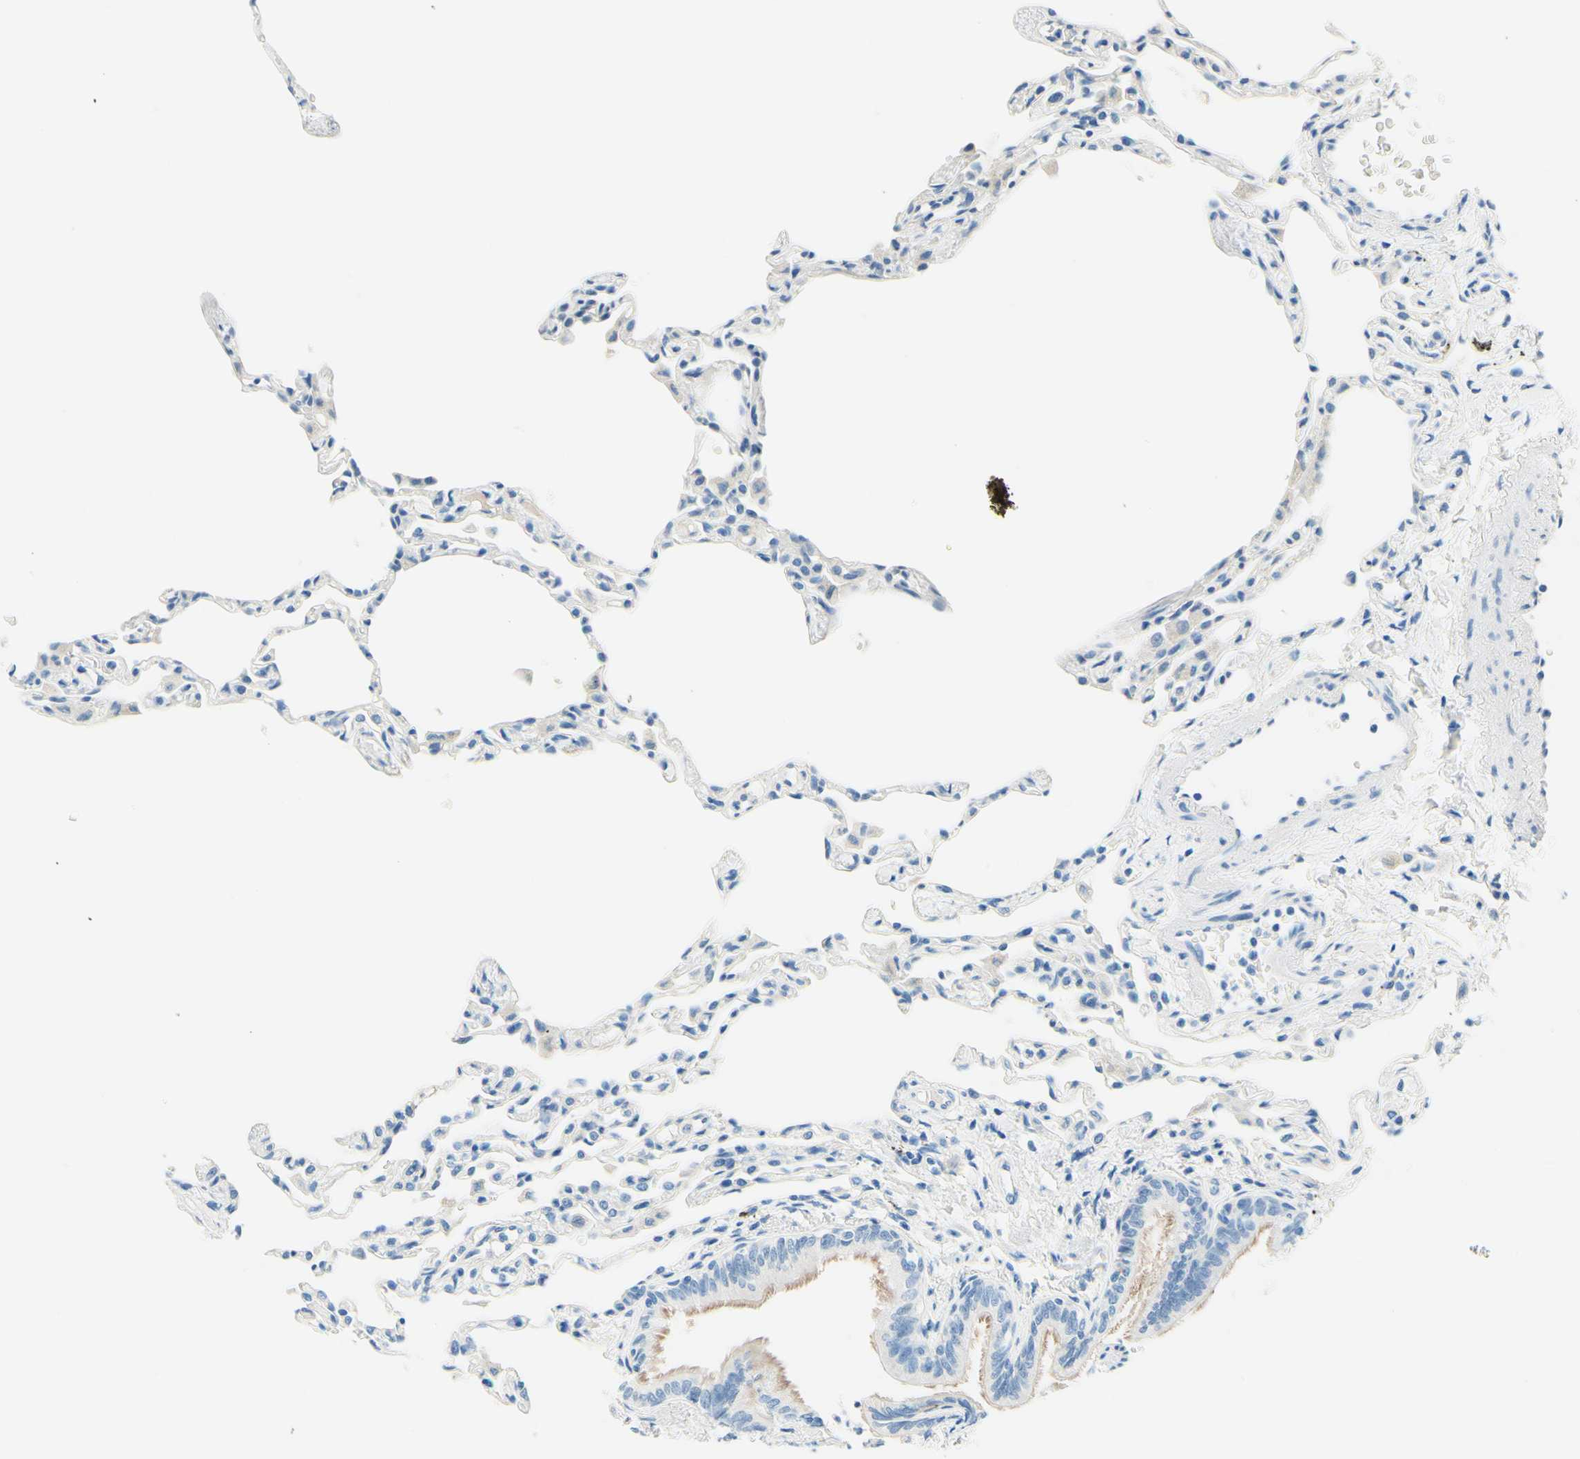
{"staining": {"intensity": "negative", "quantity": "none", "location": "none"}, "tissue": "lung", "cell_type": "Alveolar cells", "image_type": "normal", "snomed": [{"axis": "morphology", "description": "Normal tissue, NOS"}, {"axis": "topography", "description": "Lung"}], "caption": "Protein analysis of benign lung exhibits no significant expression in alveolar cells. The staining is performed using DAB brown chromogen with nuclei counter-stained in using hematoxylin.", "gene": "PASD1", "patient": {"sex": "female", "age": 49}}